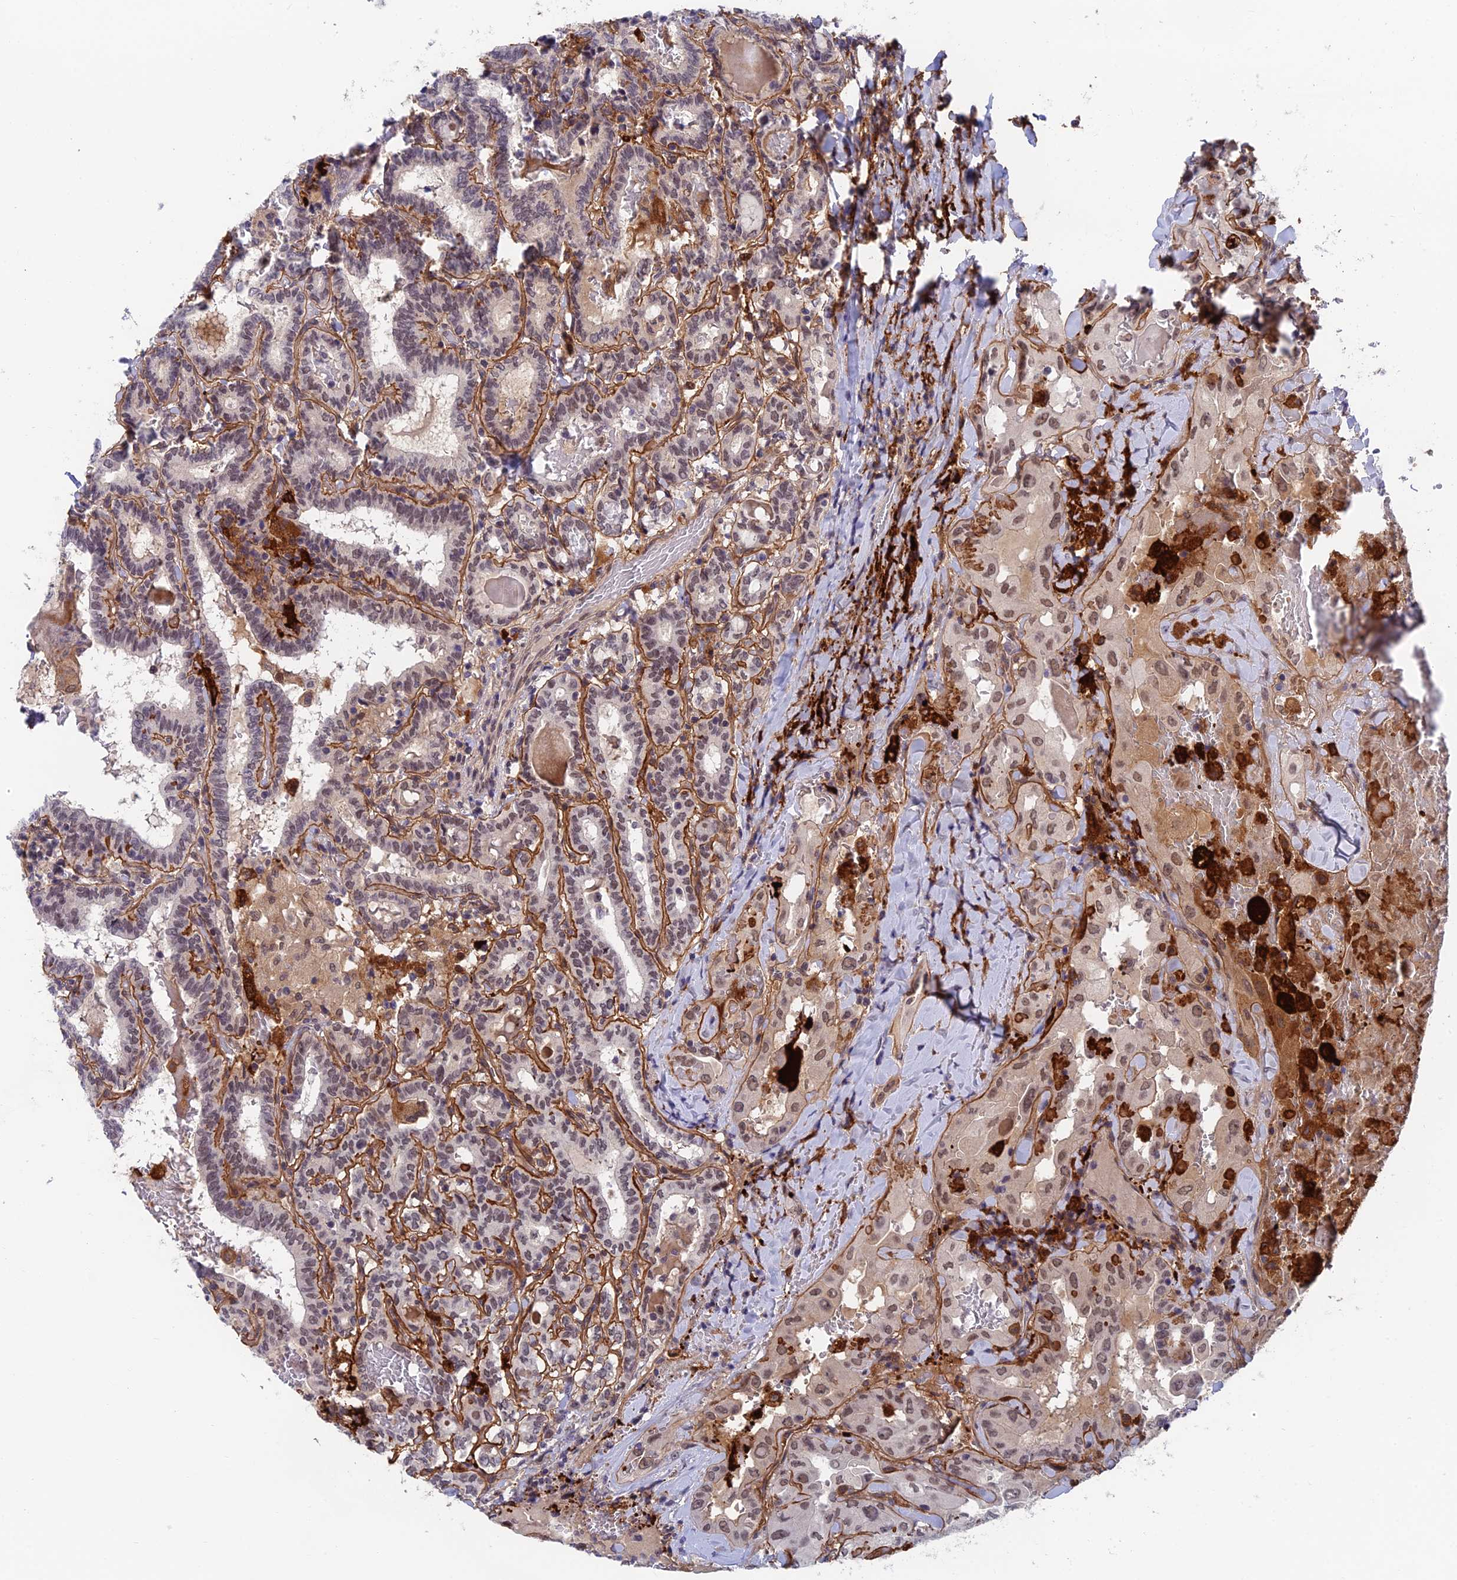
{"staining": {"intensity": "weak", "quantity": "25%-75%", "location": "cytoplasmic/membranous,nuclear"}, "tissue": "thyroid cancer", "cell_type": "Tumor cells", "image_type": "cancer", "snomed": [{"axis": "morphology", "description": "Papillary adenocarcinoma, NOS"}, {"axis": "topography", "description": "Thyroid gland"}], "caption": "The immunohistochemical stain labels weak cytoplasmic/membranous and nuclear expression in tumor cells of thyroid papillary adenocarcinoma tissue.", "gene": "NSMCE1", "patient": {"sex": "female", "age": 72}}